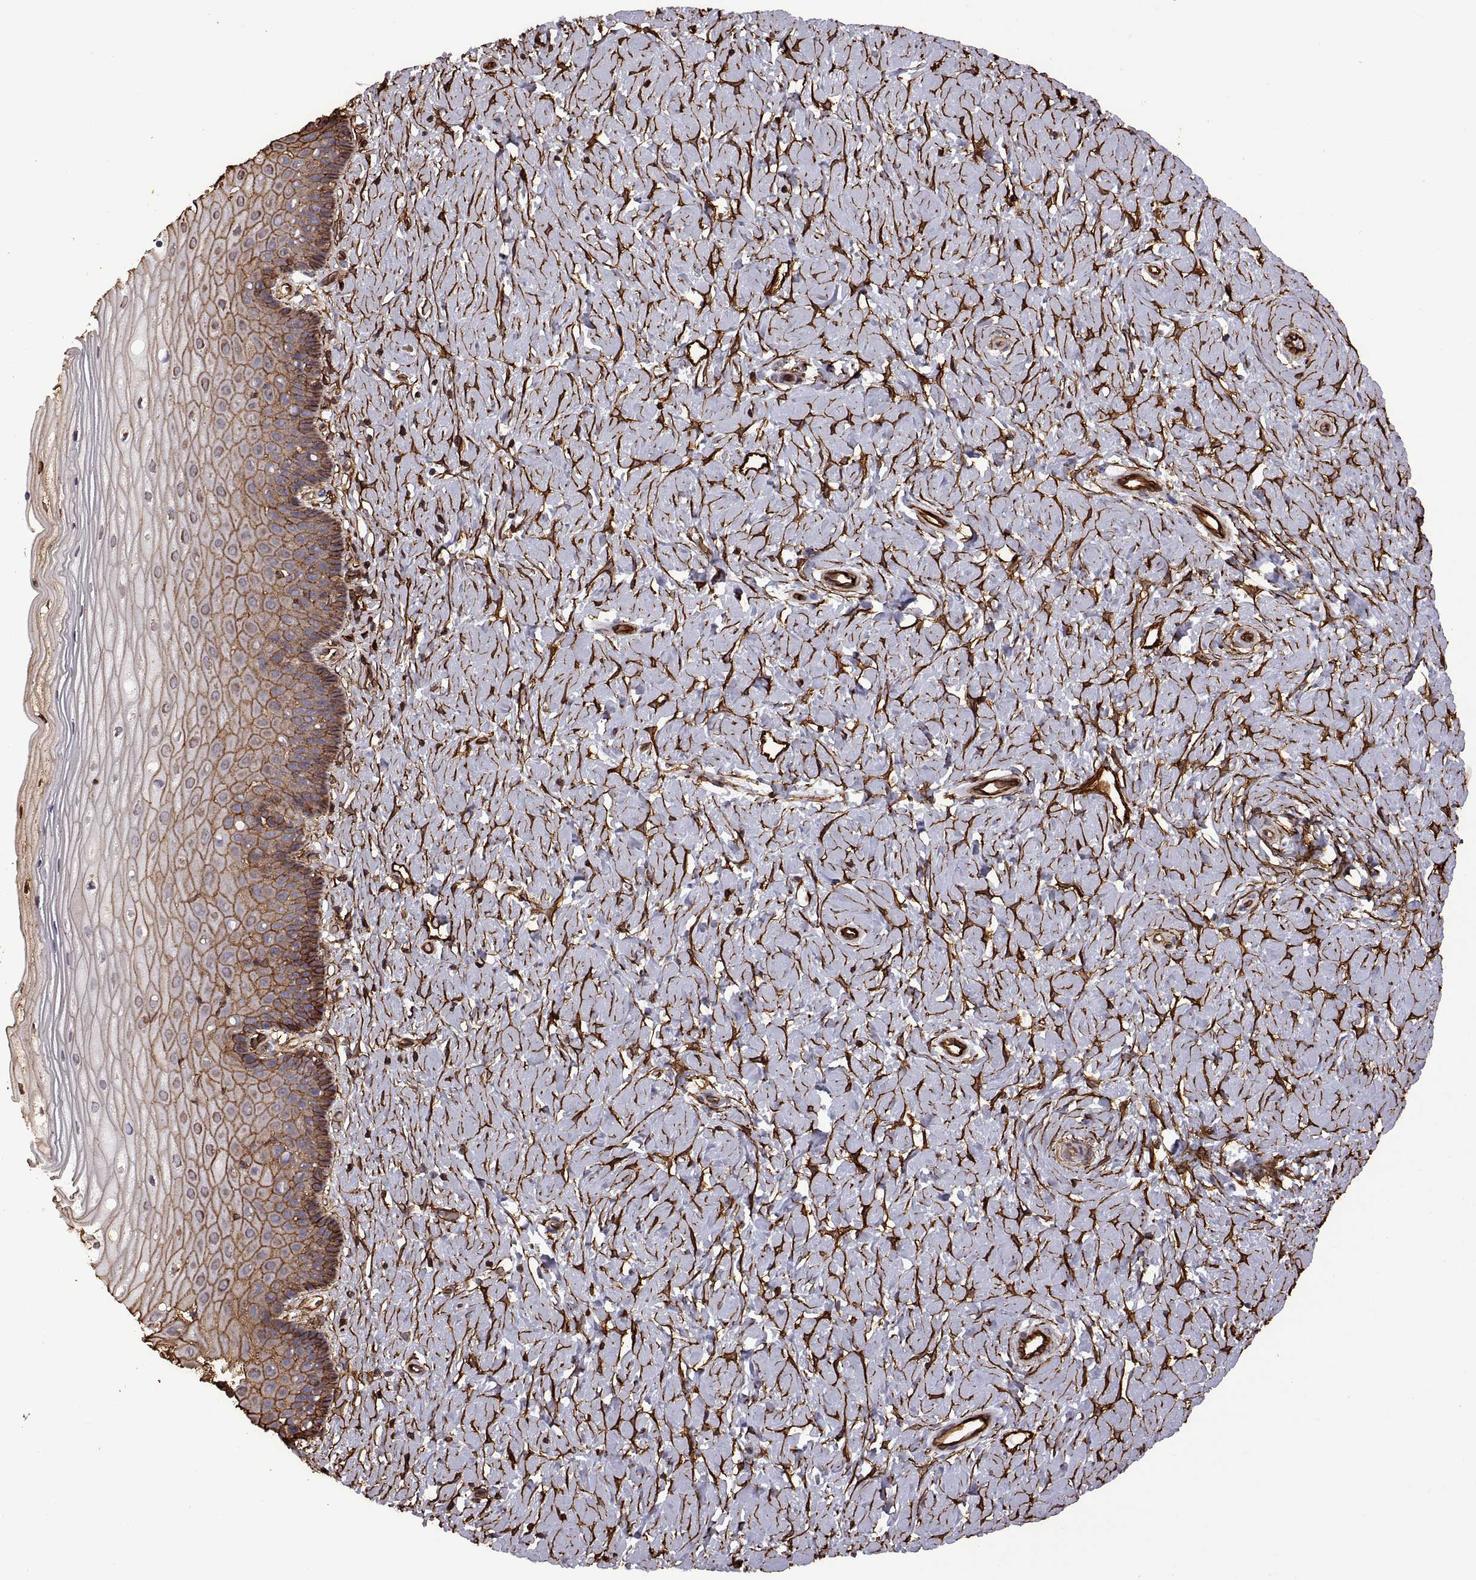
{"staining": {"intensity": "moderate", "quantity": "25%-75%", "location": "cytoplasmic/membranous"}, "tissue": "cervix", "cell_type": "Glandular cells", "image_type": "normal", "snomed": [{"axis": "morphology", "description": "Normal tissue, NOS"}, {"axis": "topography", "description": "Cervix"}], "caption": "IHC (DAB) staining of unremarkable human cervix exhibits moderate cytoplasmic/membranous protein positivity in approximately 25%-75% of glandular cells.", "gene": "S100A10", "patient": {"sex": "female", "age": 37}}